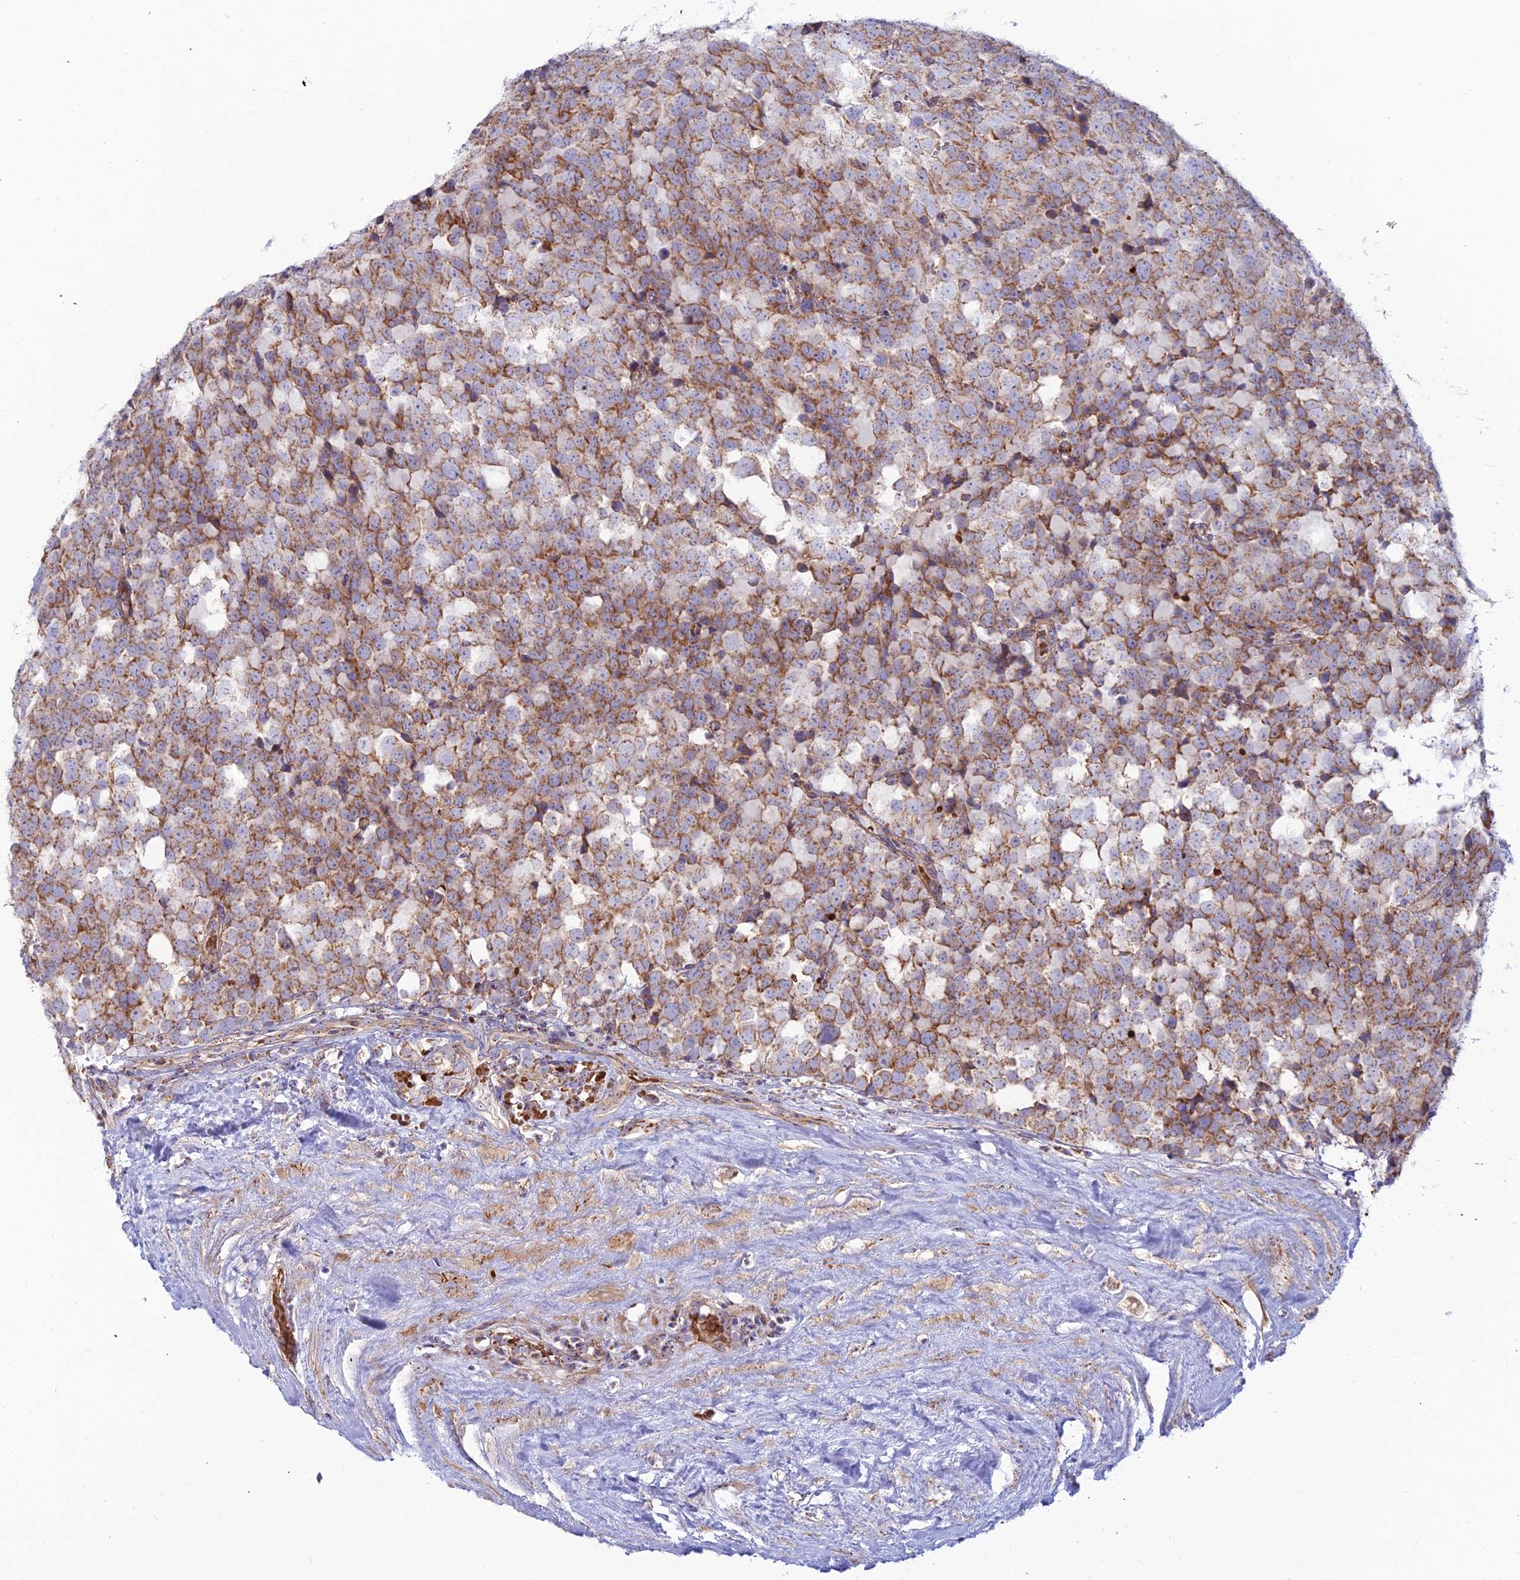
{"staining": {"intensity": "moderate", "quantity": ">75%", "location": "cytoplasmic/membranous"}, "tissue": "testis cancer", "cell_type": "Tumor cells", "image_type": "cancer", "snomed": [{"axis": "morphology", "description": "Seminoma, NOS"}, {"axis": "topography", "description": "Testis"}], "caption": "Immunohistochemistry (IHC) photomicrograph of testis seminoma stained for a protein (brown), which shows medium levels of moderate cytoplasmic/membranous staining in approximately >75% of tumor cells.", "gene": "SLC35F4", "patient": {"sex": "male", "age": 71}}